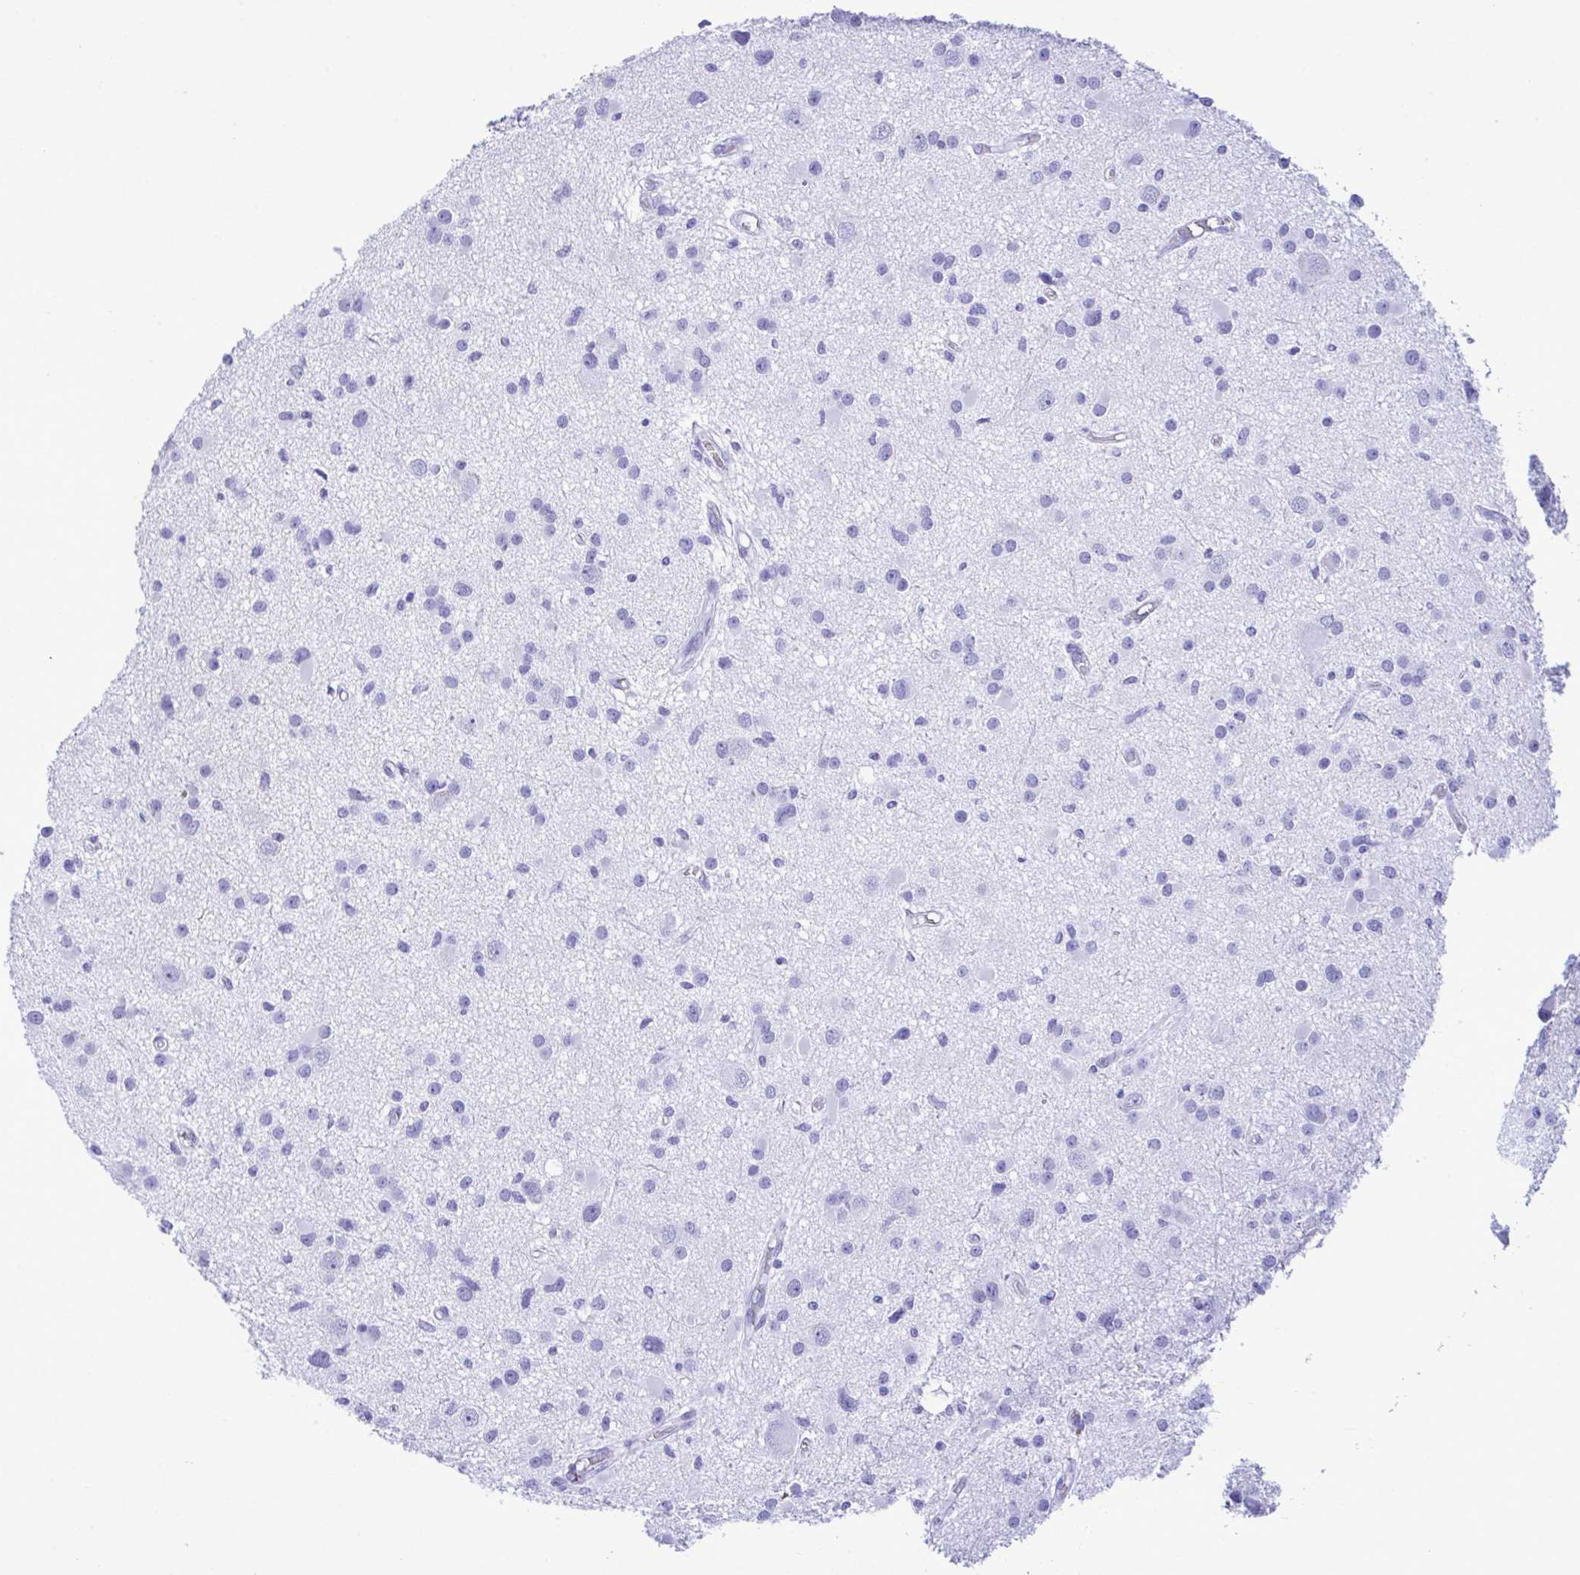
{"staining": {"intensity": "negative", "quantity": "none", "location": "none"}, "tissue": "glioma", "cell_type": "Tumor cells", "image_type": "cancer", "snomed": [{"axis": "morphology", "description": "Glioma, malignant, High grade"}, {"axis": "topography", "description": "Brain"}], "caption": "The image displays no staining of tumor cells in malignant high-grade glioma.", "gene": "SELENOV", "patient": {"sex": "male", "age": 54}}